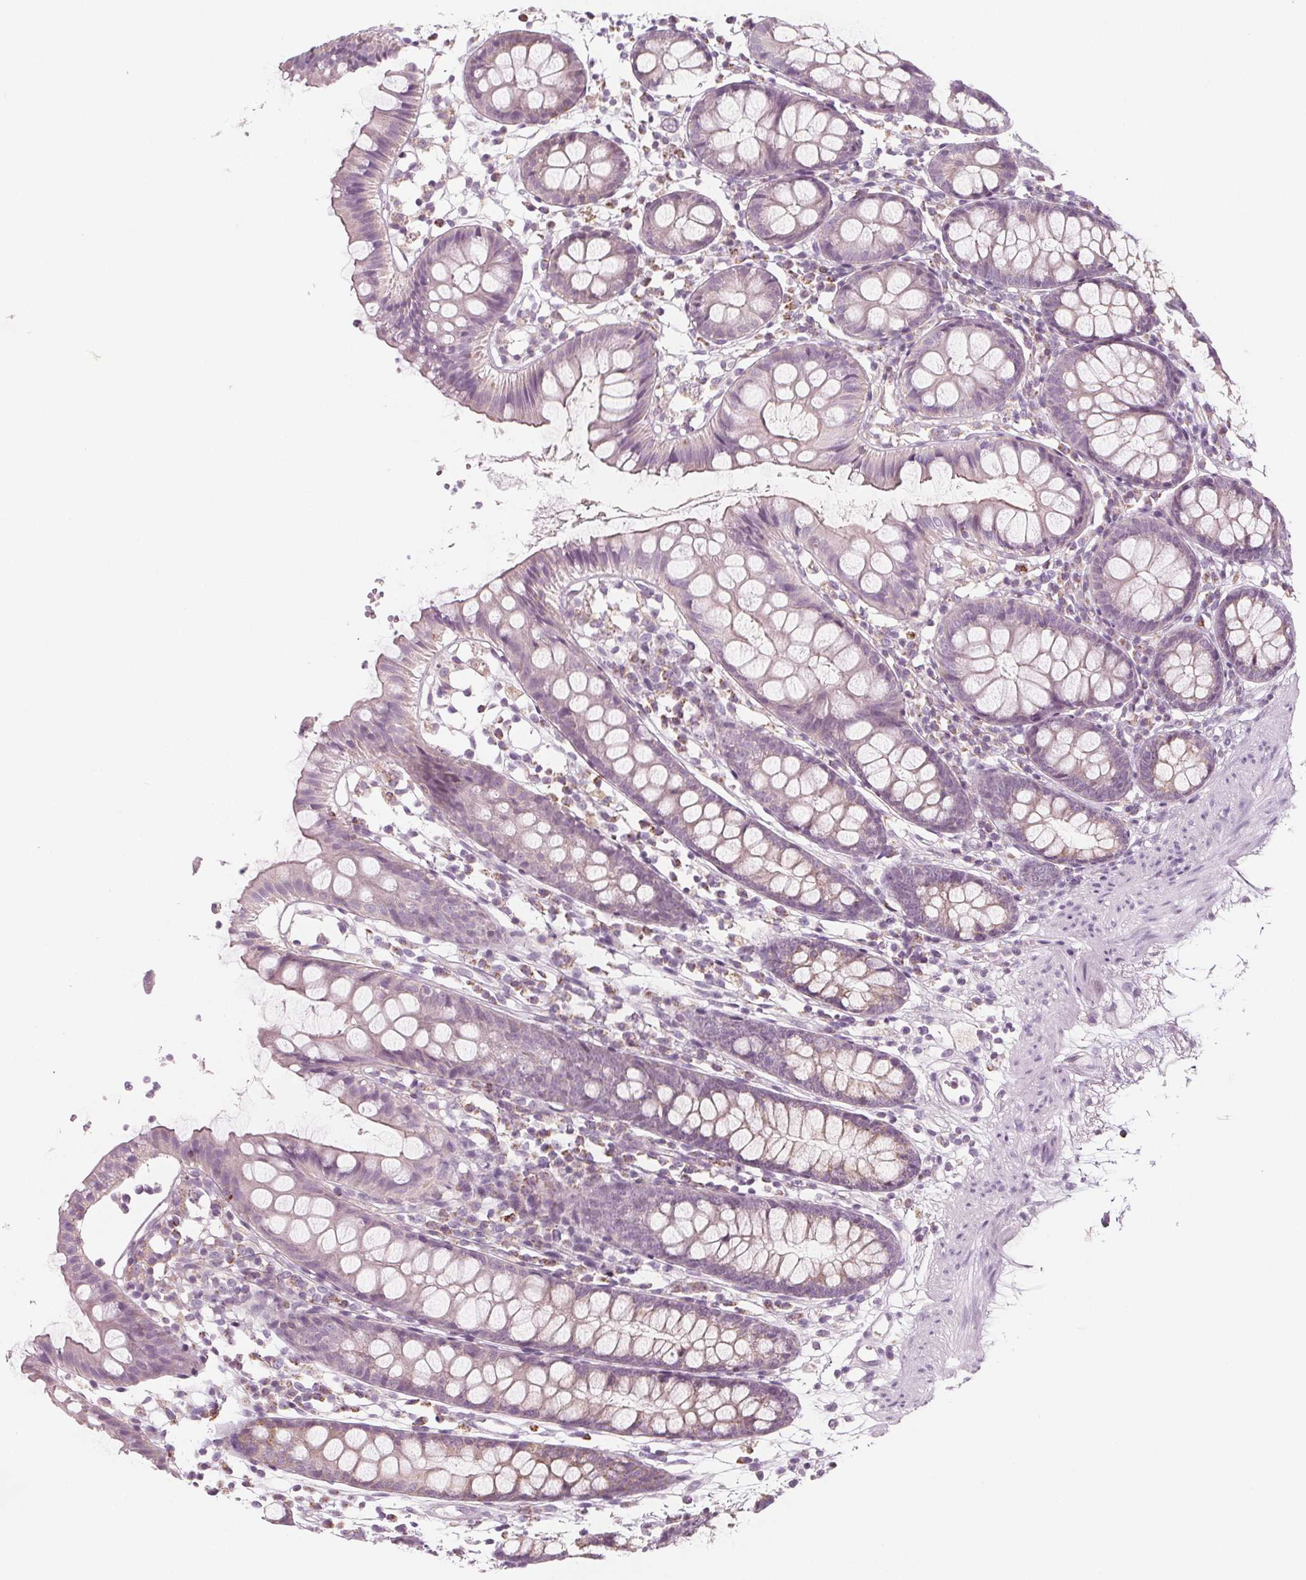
{"staining": {"intensity": "negative", "quantity": "none", "location": "none"}, "tissue": "colon", "cell_type": "Endothelial cells", "image_type": "normal", "snomed": [{"axis": "morphology", "description": "Normal tissue, NOS"}, {"axis": "topography", "description": "Colon"}], "caption": "This is an IHC histopathology image of benign human colon. There is no expression in endothelial cells.", "gene": "IL17C", "patient": {"sex": "female", "age": 84}}